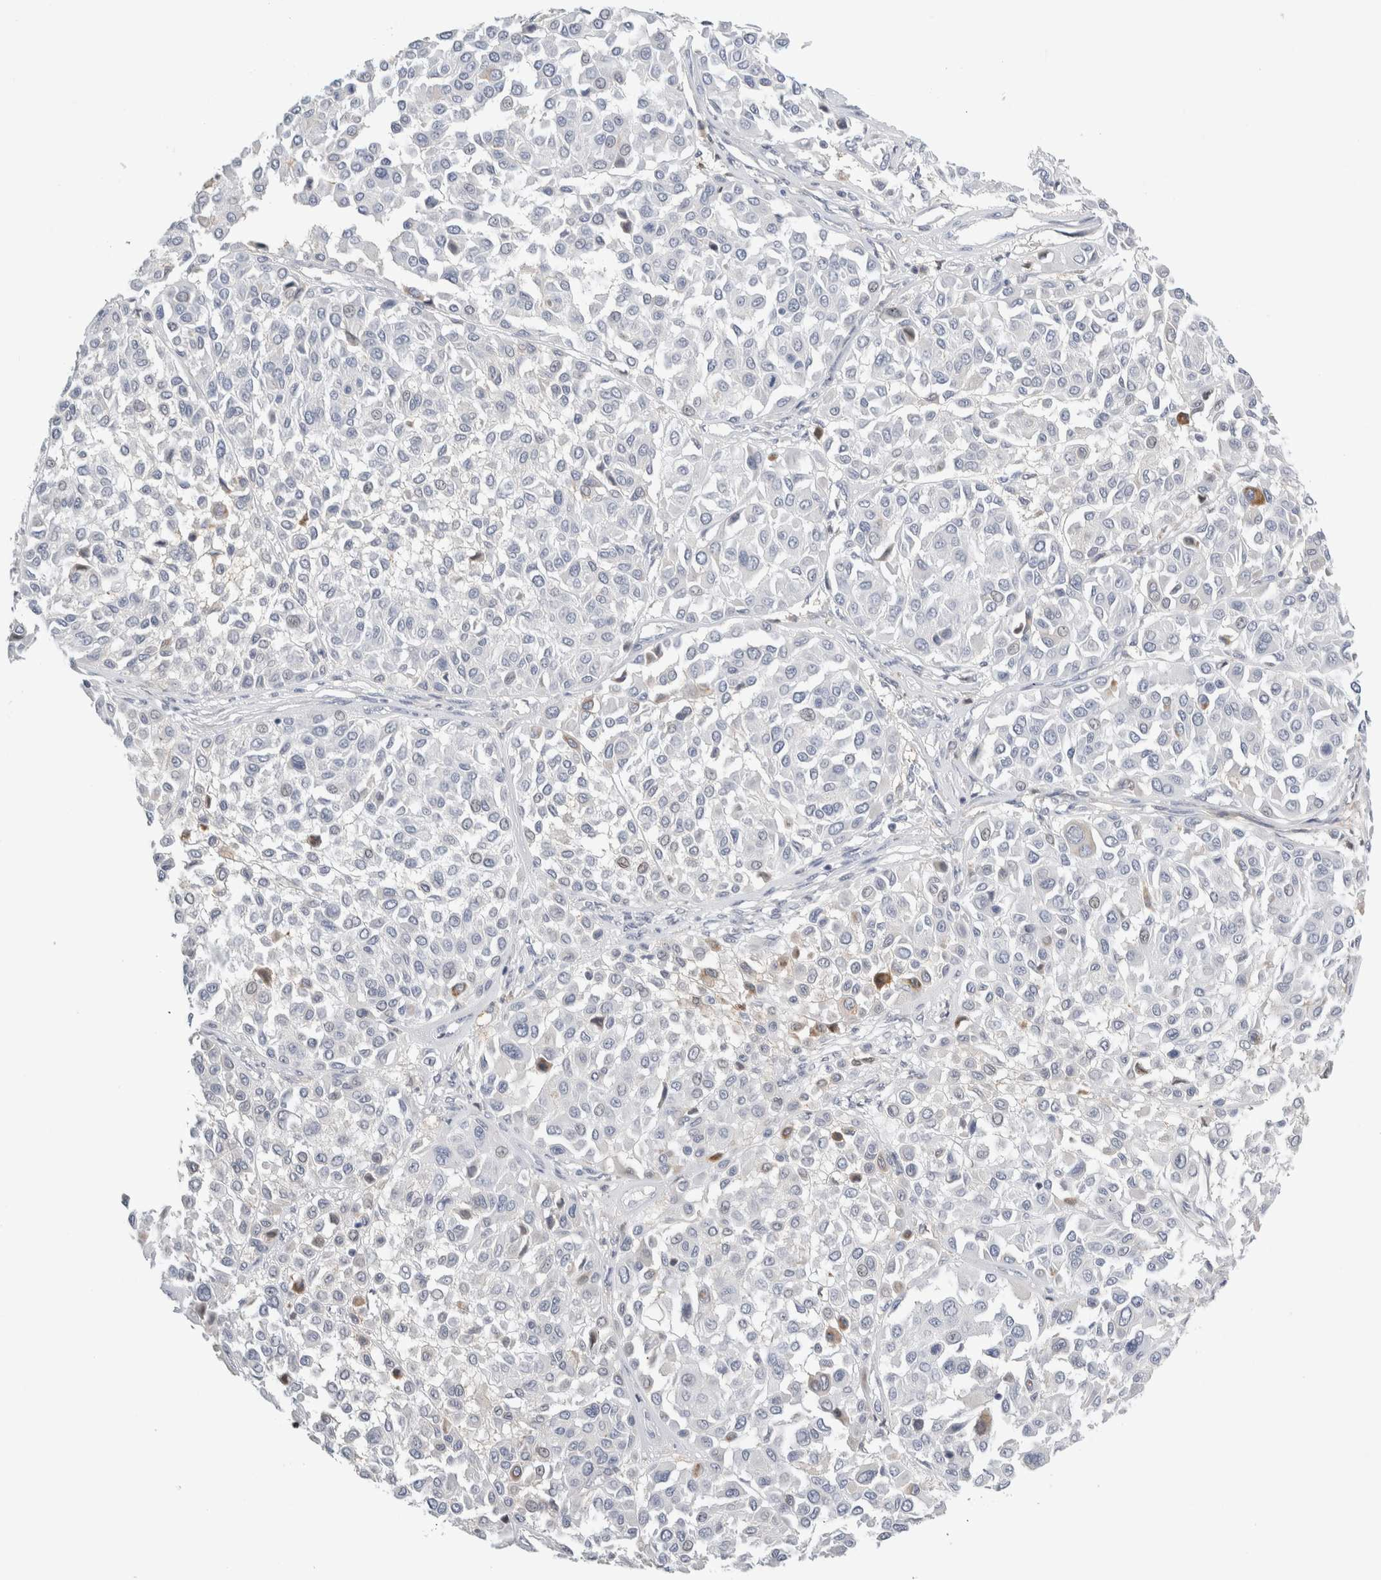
{"staining": {"intensity": "negative", "quantity": "none", "location": "none"}, "tissue": "melanoma", "cell_type": "Tumor cells", "image_type": "cancer", "snomed": [{"axis": "morphology", "description": "Malignant melanoma, Metastatic site"}, {"axis": "topography", "description": "Soft tissue"}], "caption": "Immunohistochemistry histopathology image of neoplastic tissue: malignant melanoma (metastatic site) stained with DAB demonstrates no significant protein staining in tumor cells.", "gene": "P2RY2", "patient": {"sex": "male", "age": 41}}